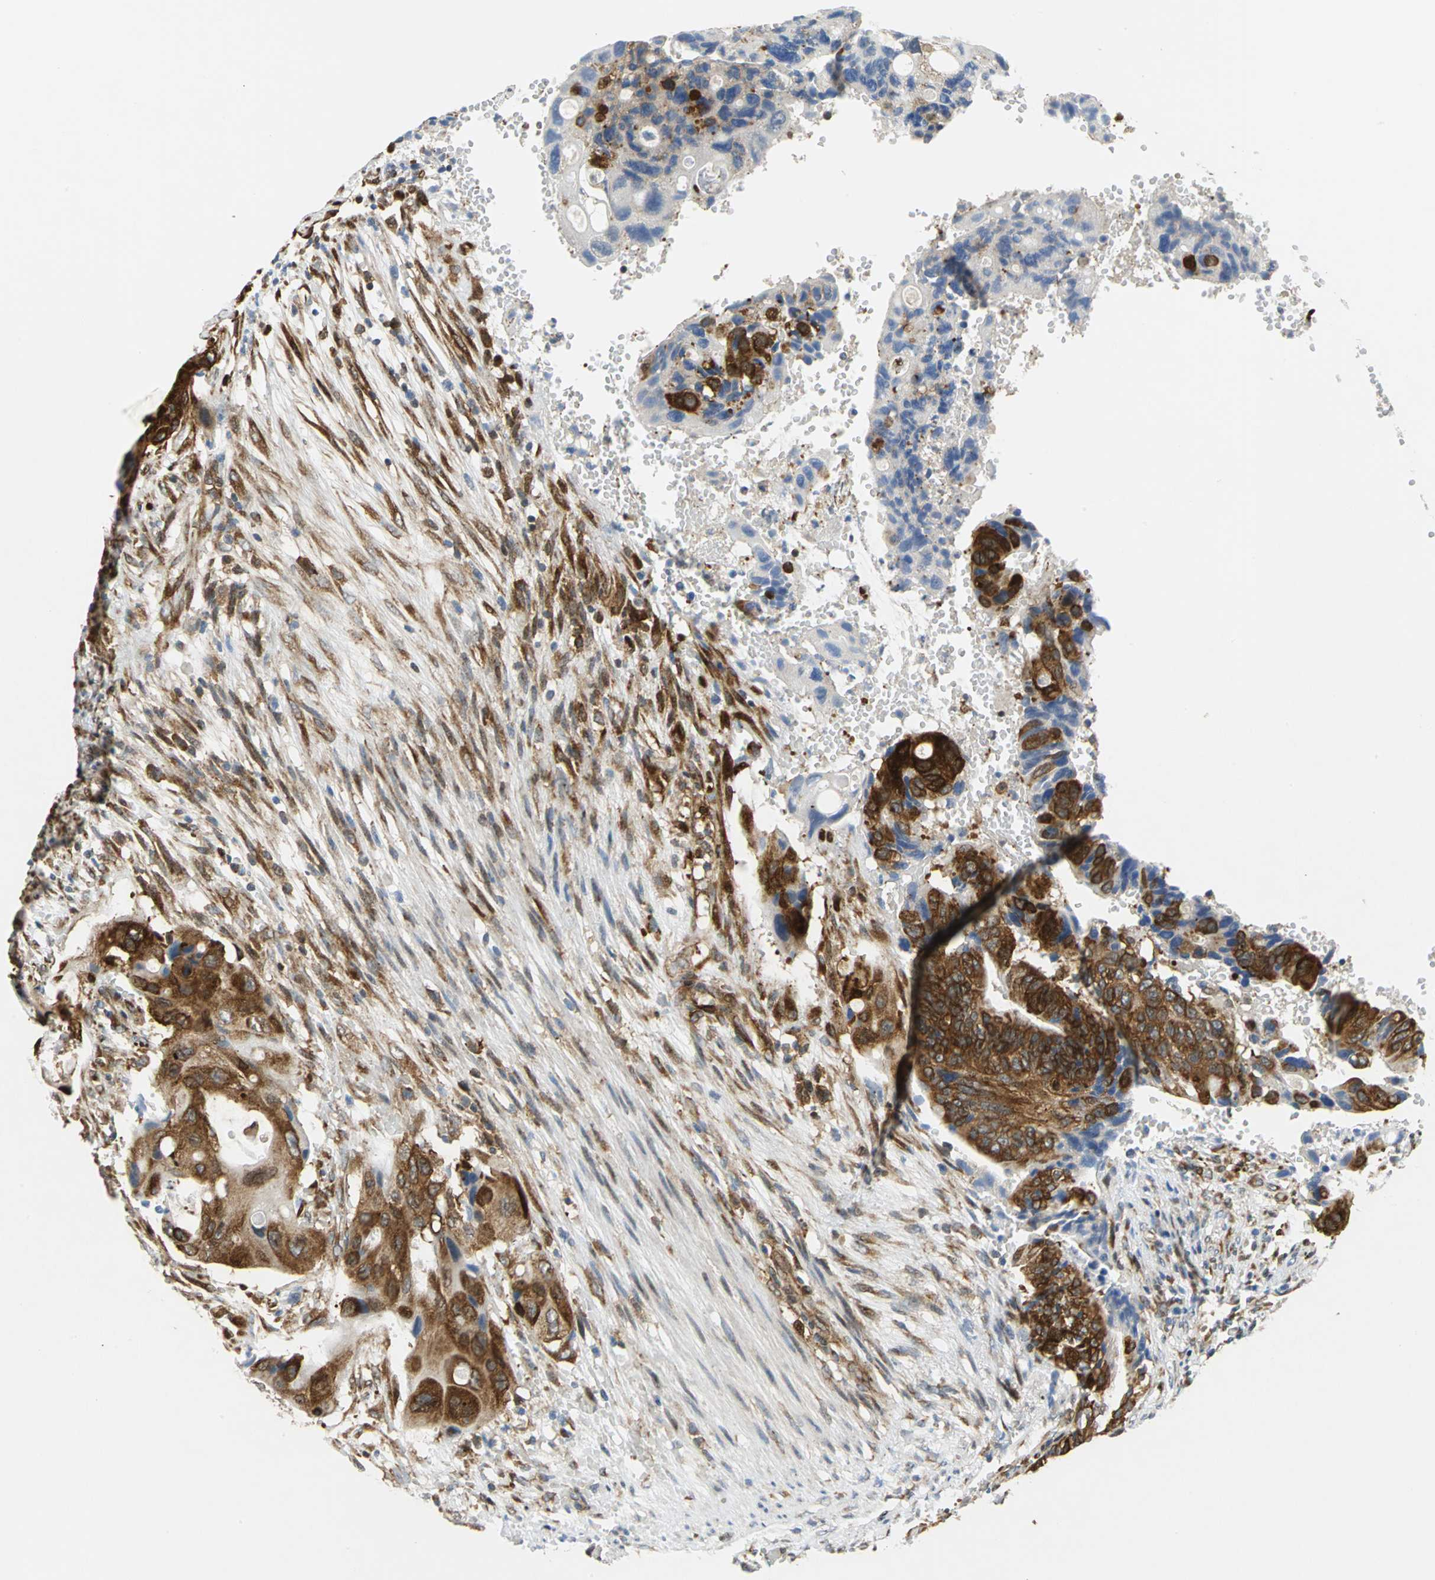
{"staining": {"intensity": "strong", "quantity": ">75%", "location": "cytoplasmic/membranous"}, "tissue": "colorectal cancer", "cell_type": "Tumor cells", "image_type": "cancer", "snomed": [{"axis": "morphology", "description": "Adenocarcinoma, NOS"}, {"axis": "topography", "description": "Colon"}], "caption": "Colorectal cancer (adenocarcinoma) stained with DAB immunohistochemistry exhibits high levels of strong cytoplasmic/membranous staining in about >75% of tumor cells.", "gene": "YBX1", "patient": {"sex": "female", "age": 57}}